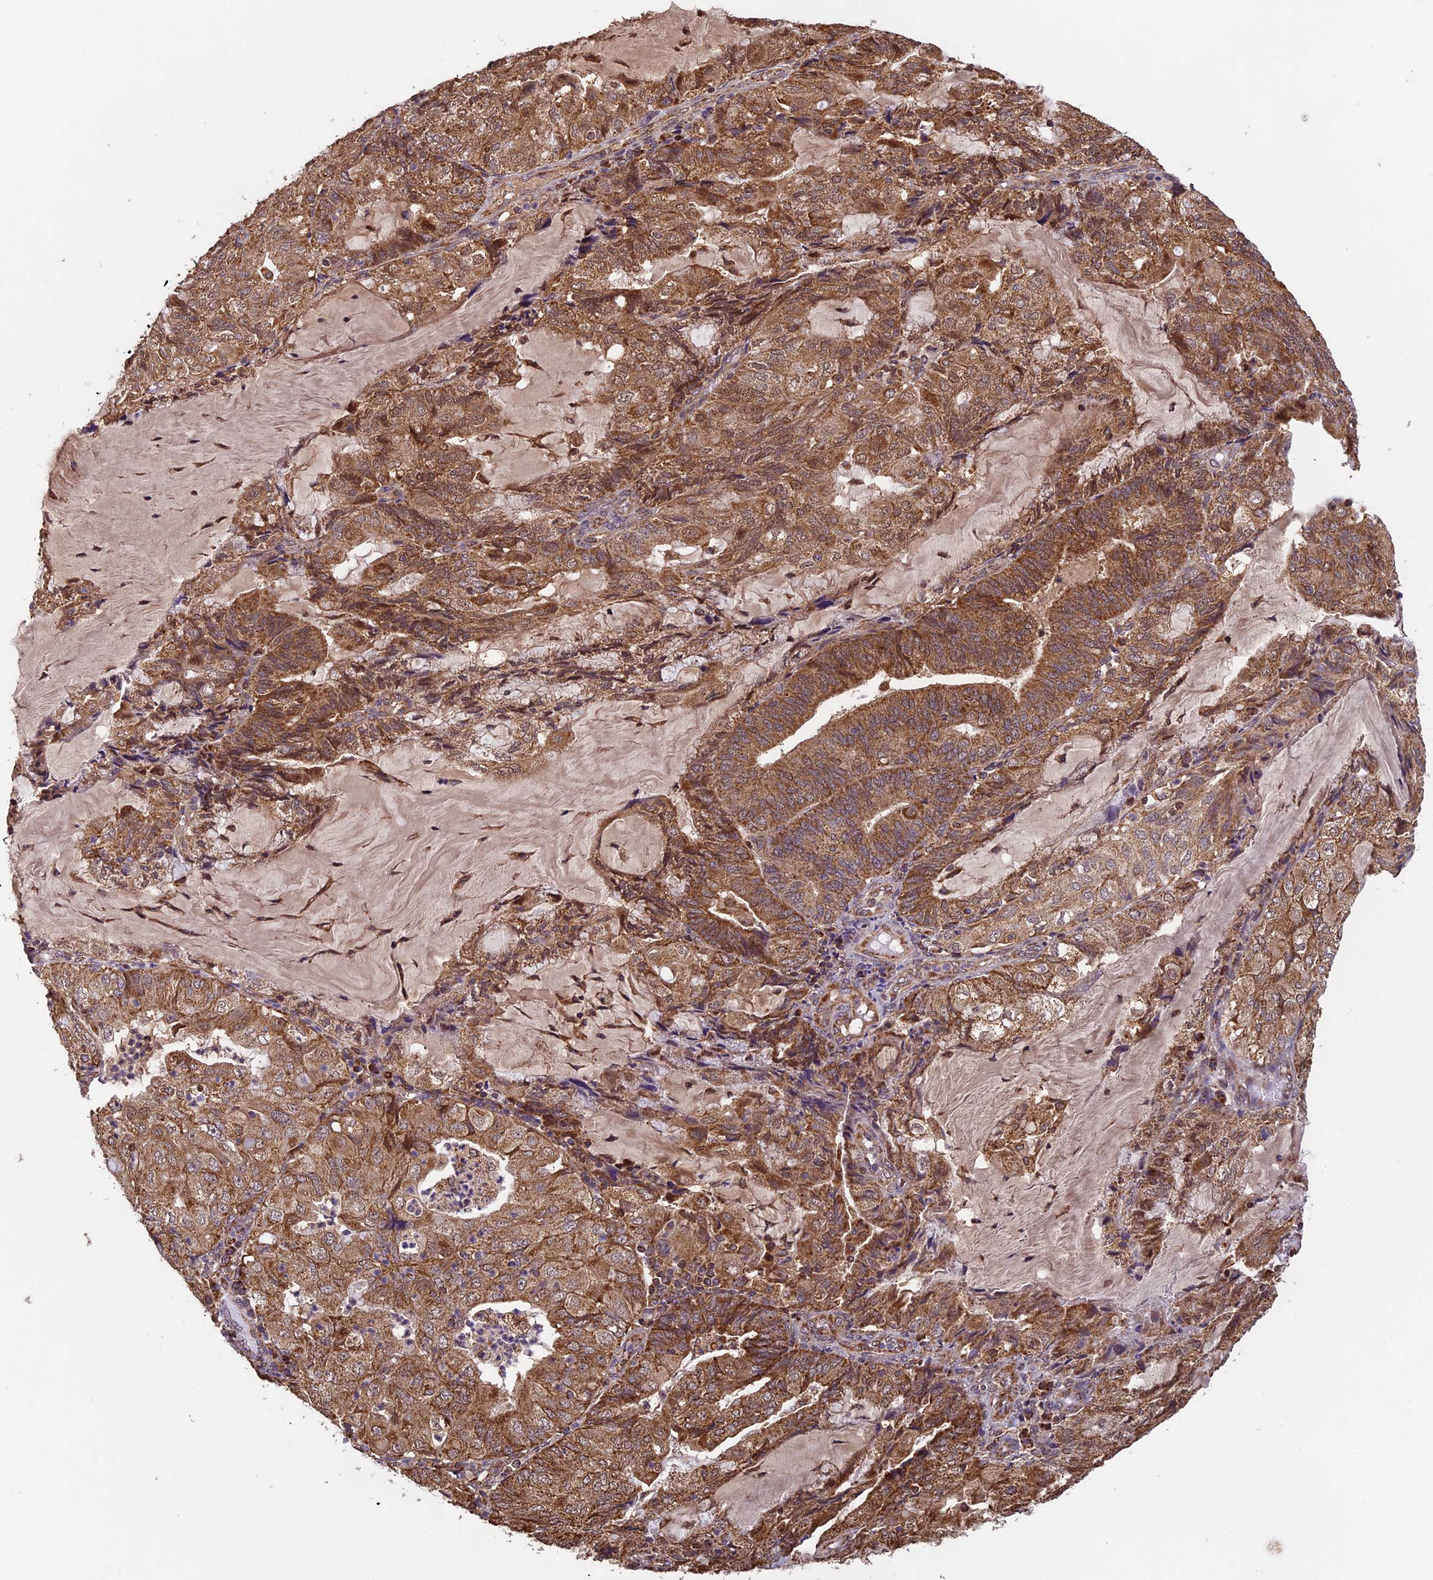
{"staining": {"intensity": "strong", "quantity": ">75%", "location": "cytoplasmic/membranous"}, "tissue": "endometrial cancer", "cell_type": "Tumor cells", "image_type": "cancer", "snomed": [{"axis": "morphology", "description": "Adenocarcinoma, NOS"}, {"axis": "topography", "description": "Endometrium"}], "caption": "A brown stain shows strong cytoplasmic/membranous expression of a protein in endometrial adenocarcinoma tumor cells.", "gene": "CCDC15", "patient": {"sex": "female", "age": 81}}